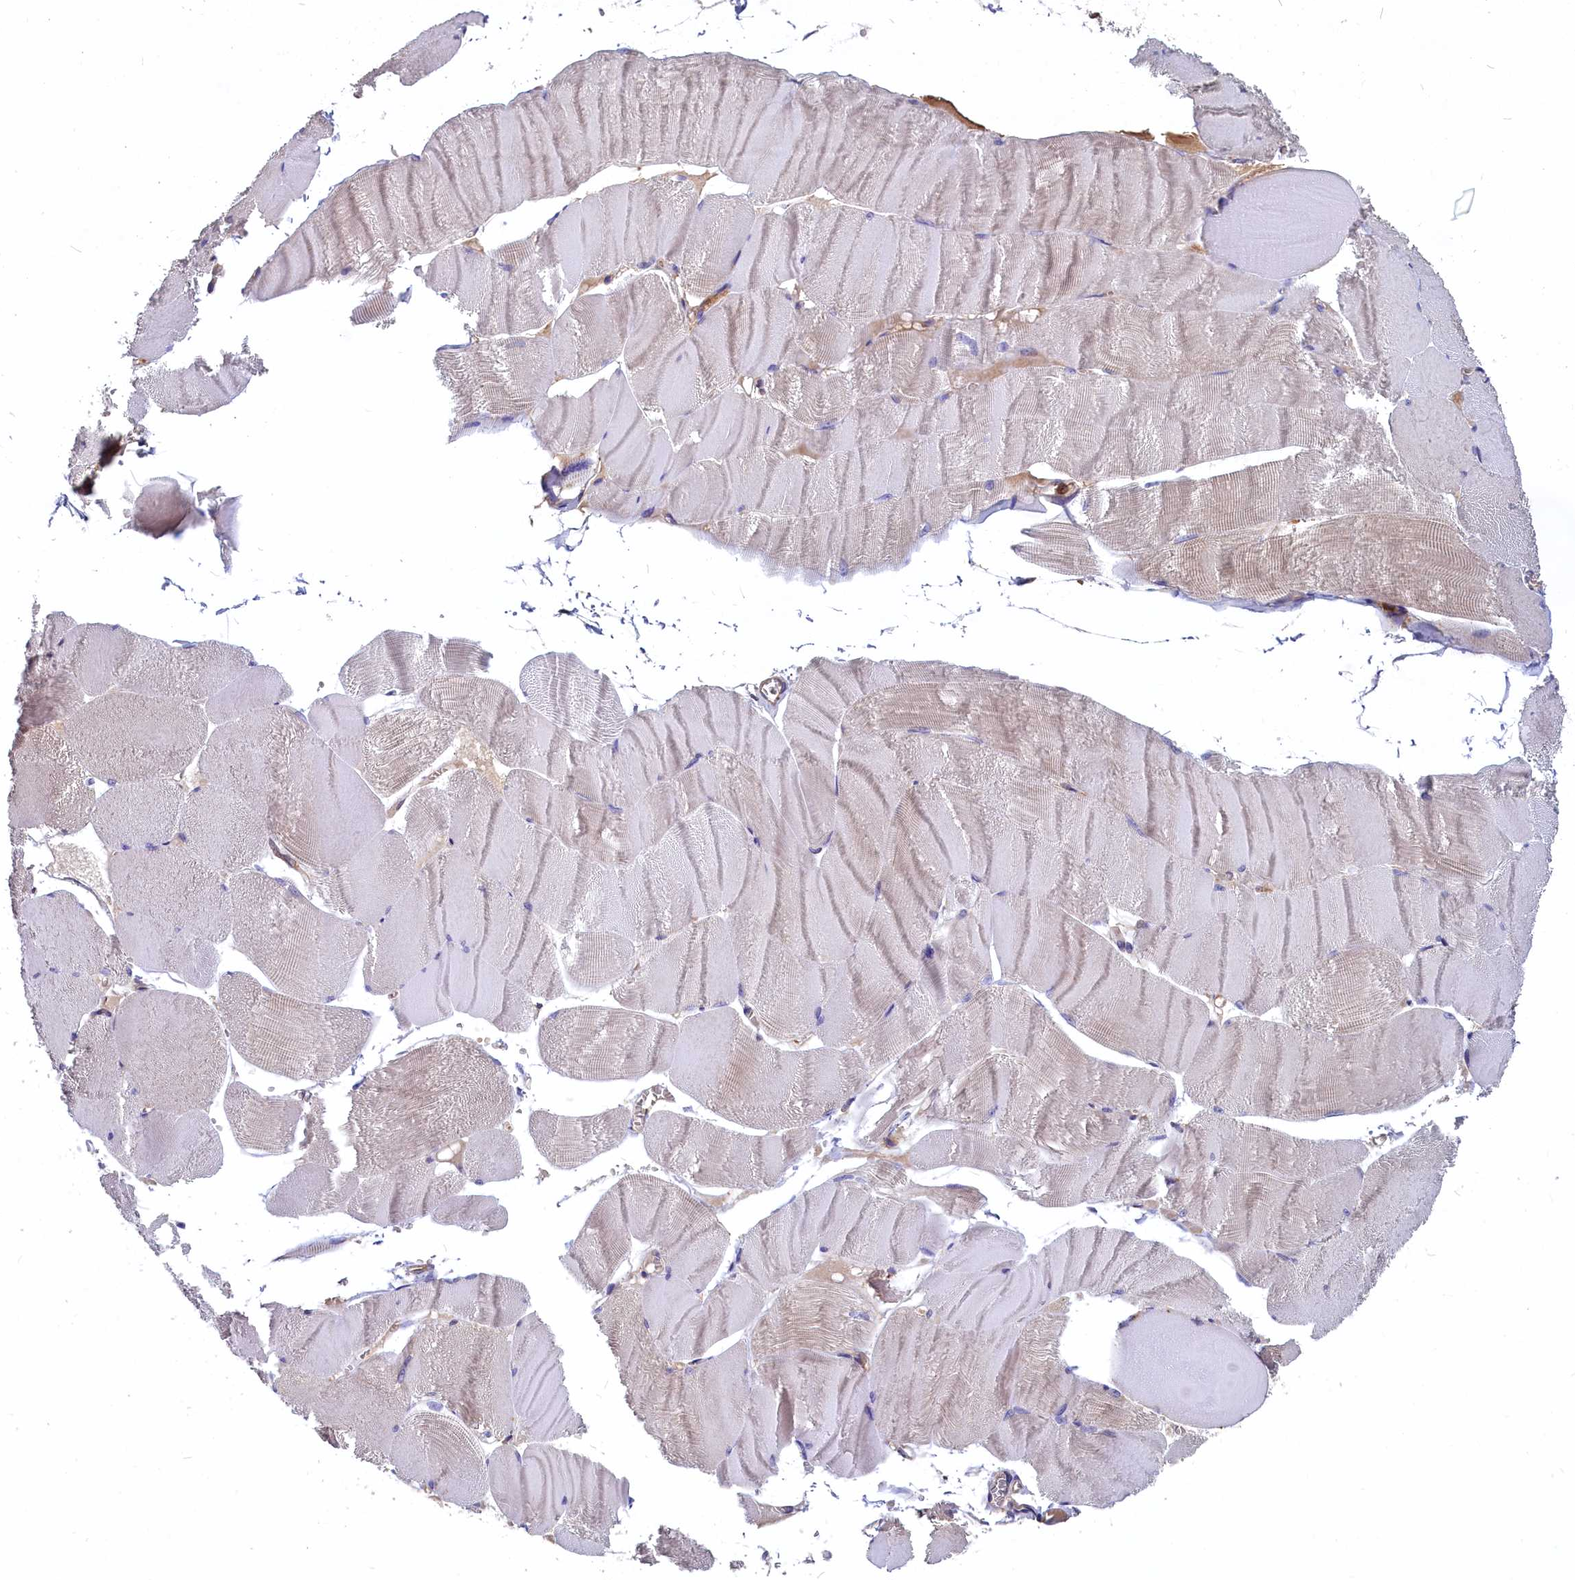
{"staining": {"intensity": "weak", "quantity": "<25%", "location": "cytoplasmic/membranous"}, "tissue": "skeletal muscle", "cell_type": "Myocytes", "image_type": "normal", "snomed": [{"axis": "morphology", "description": "Normal tissue, NOS"}, {"axis": "morphology", "description": "Basal cell carcinoma"}, {"axis": "topography", "description": "Skeletal muscle"}], "caption": "A histopathology image of skeletal muscle stained for a protein displays no brown staining in myocytes. (Brightfield microscopy of DAB immunohistochemistry (IHC) at high magnification).", "gene": "MYO9B", "patient": {"sex": "female", "age": 64}}